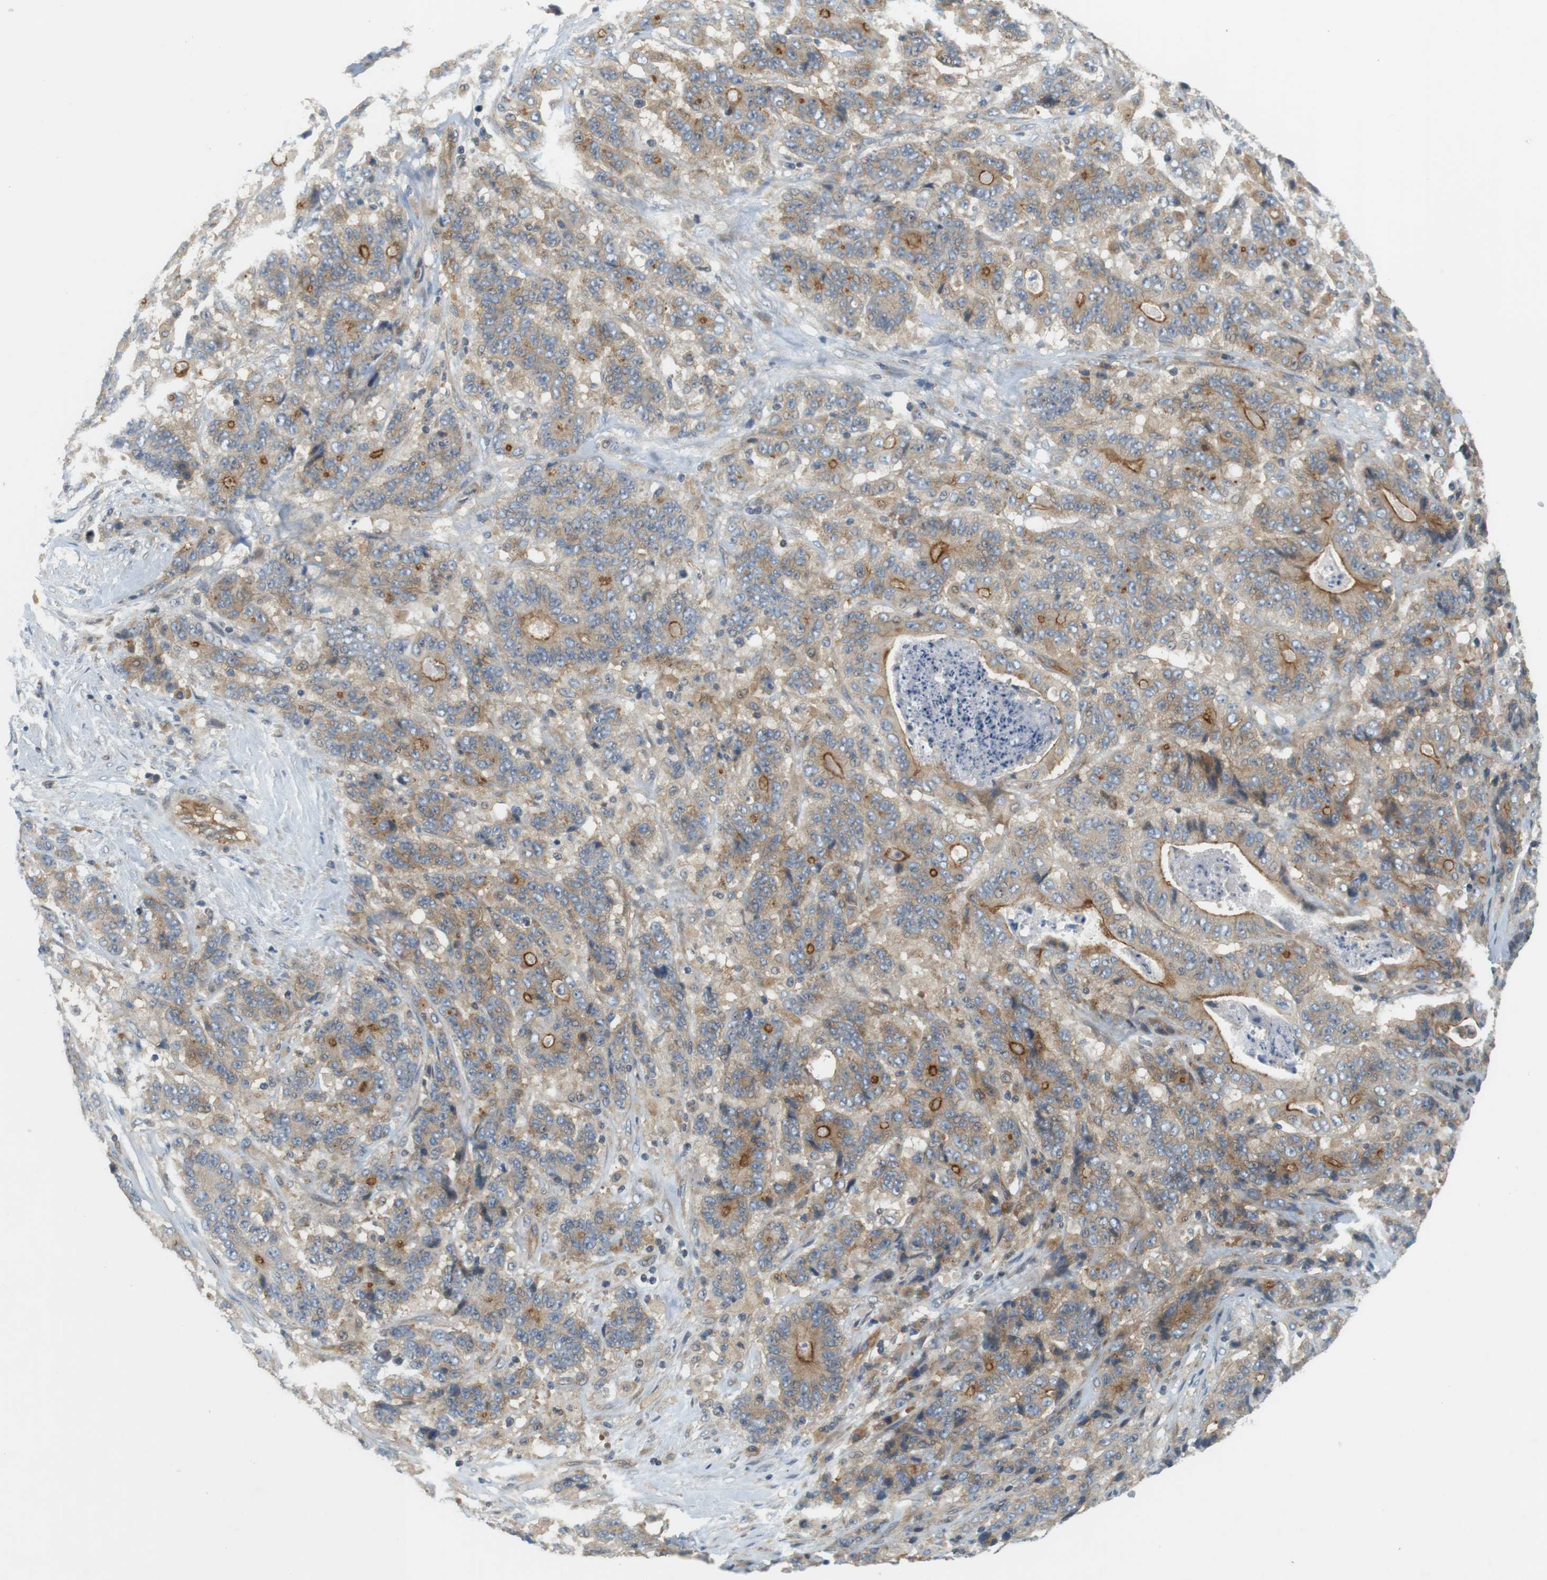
{"staining": {"intensity": "weak", "quantity": "25%-75%", "location": "cytoplasmic/membranous"}, "tissue": "stomach cancer", "cell_type": "Tumor cells", "image_type": "cancer", "snomed": [{"axis": "morphology", "description": "Adenocarcinoma, NOS"}, {"axis": "topography", "description": "Stomach"}], "caption": "IHC photomicrograph of neoplastic tissue: human stomach cancer stained using immunohistochemistry reveals low levels of weak protein expression localized specifically in the cytoplasmic/membranous of tumor cells, appearing as a cytoplasmic/membranous brown color.", "gene": "SH3GLB1", "patient": {"sex": "female", "age": 73}}